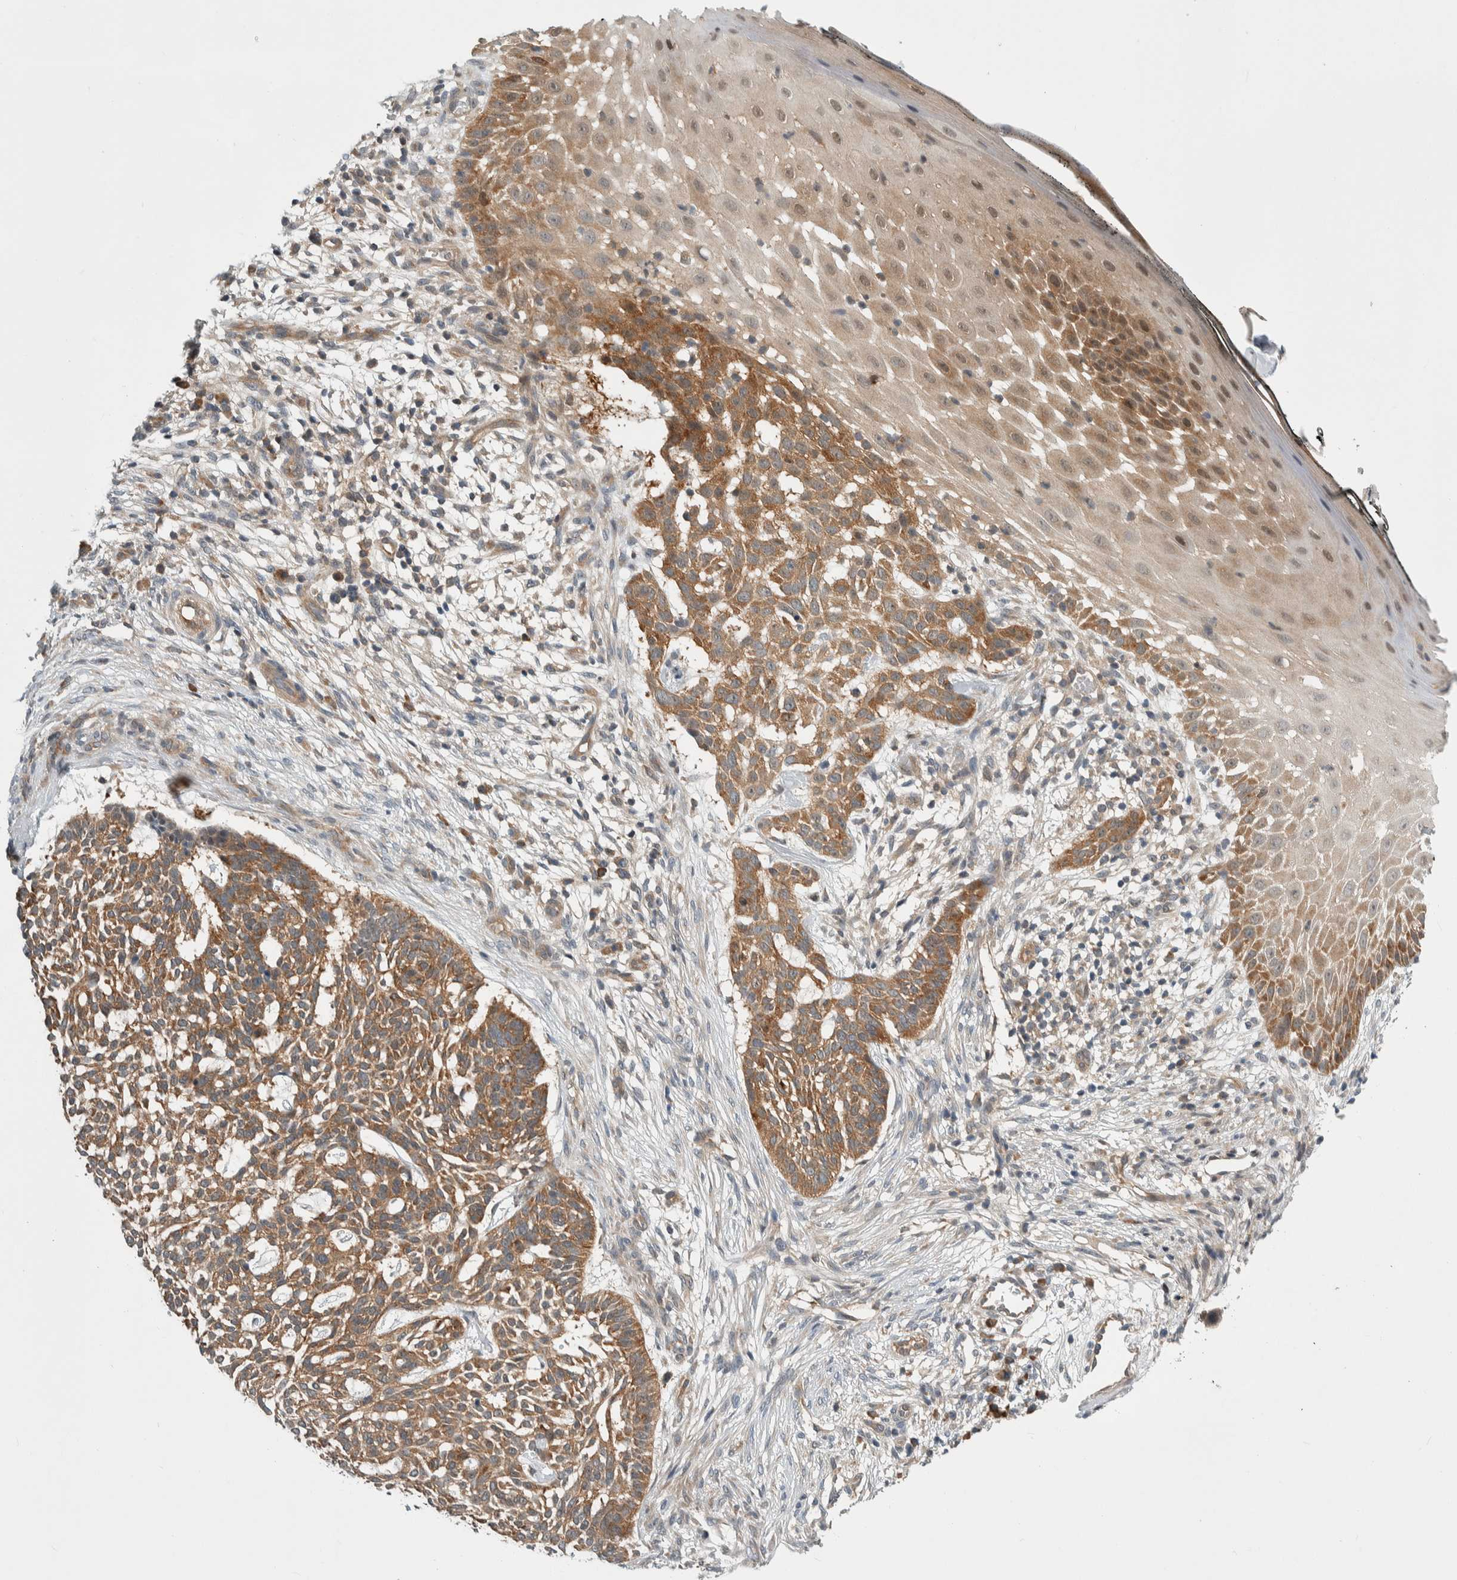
{"staining": {"intensity": "moderate", "quantity": ">75%", "location": "cytoplasmic/membranous"}, "tissue": "skin cancer", "cell_type": "Tumor cells", "image_type": "cancer", "snomed": [{"axis": "morphology", "description": "Basal cell carcinoma"}, {"axis": "topography", "description": "Skin"}], "caption": "Protein expression analysis of basal cell carcinoma (skin) demonstrates moderate cytoplasmic/membranous positivity in about >75% of tumor cells. (IHC, brightfield microscopy, high magnification).", "gene": "CCDC43", "patient": {"sex": "female", "age": 64}}